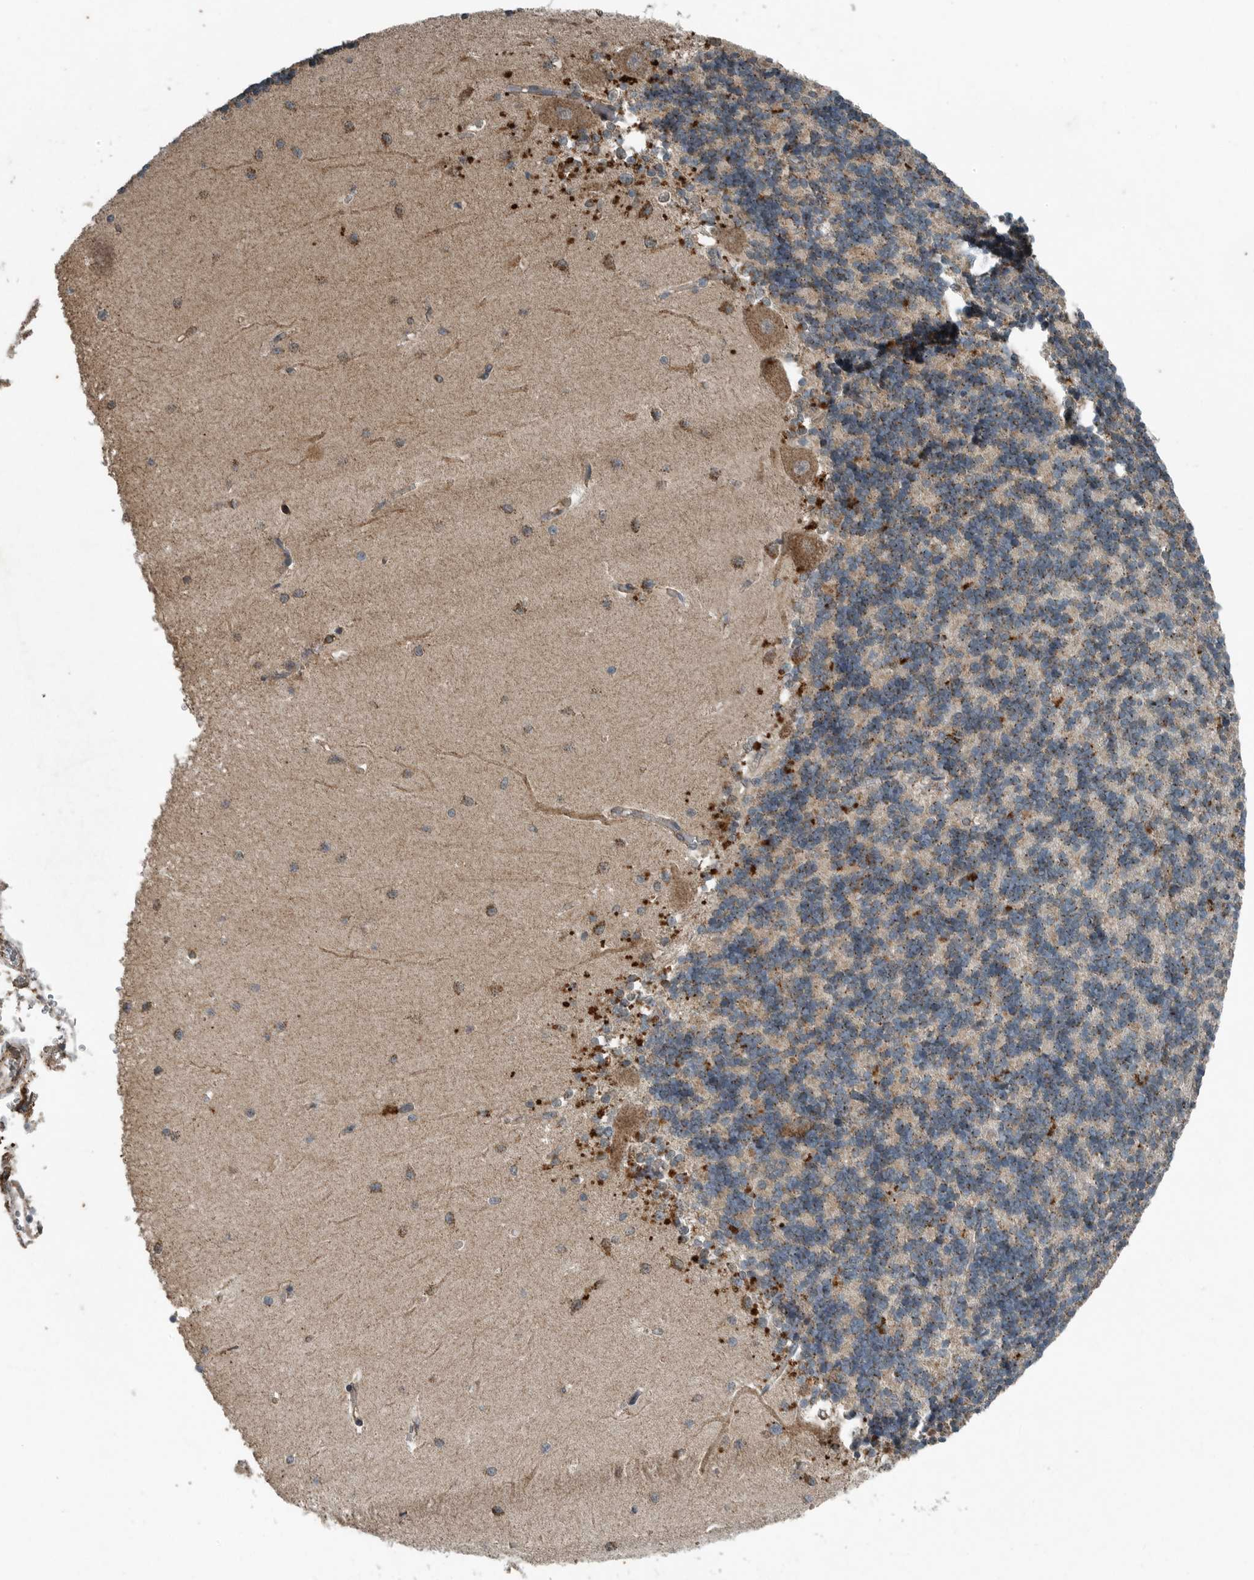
{"staining": {"intensity": "moderate", "quantity": "25%-75%", "location": "cytoplasmic/membranous"}, "tissue": "cerebellum", "cell_type": "Cells in granular layer", "image_type": "normal", "snomed": [{"axis": "morphology", "description": "Normal tissue, NOS"}, {"axis": "topography", "description": "Cerebellum"}], "caption": "DAB immunohistochemical staining of benign cerebellum exhibits moderate cytoplasmic/membranous protein expression in about 25%-75% of cells in granular layer. Using DAB (brown) and hematoxylin (blue) stains, captured at high magnification using brightfield microscopy.", "gene": "IL6ST", "patient": {"sex": "male", "age": 37}}